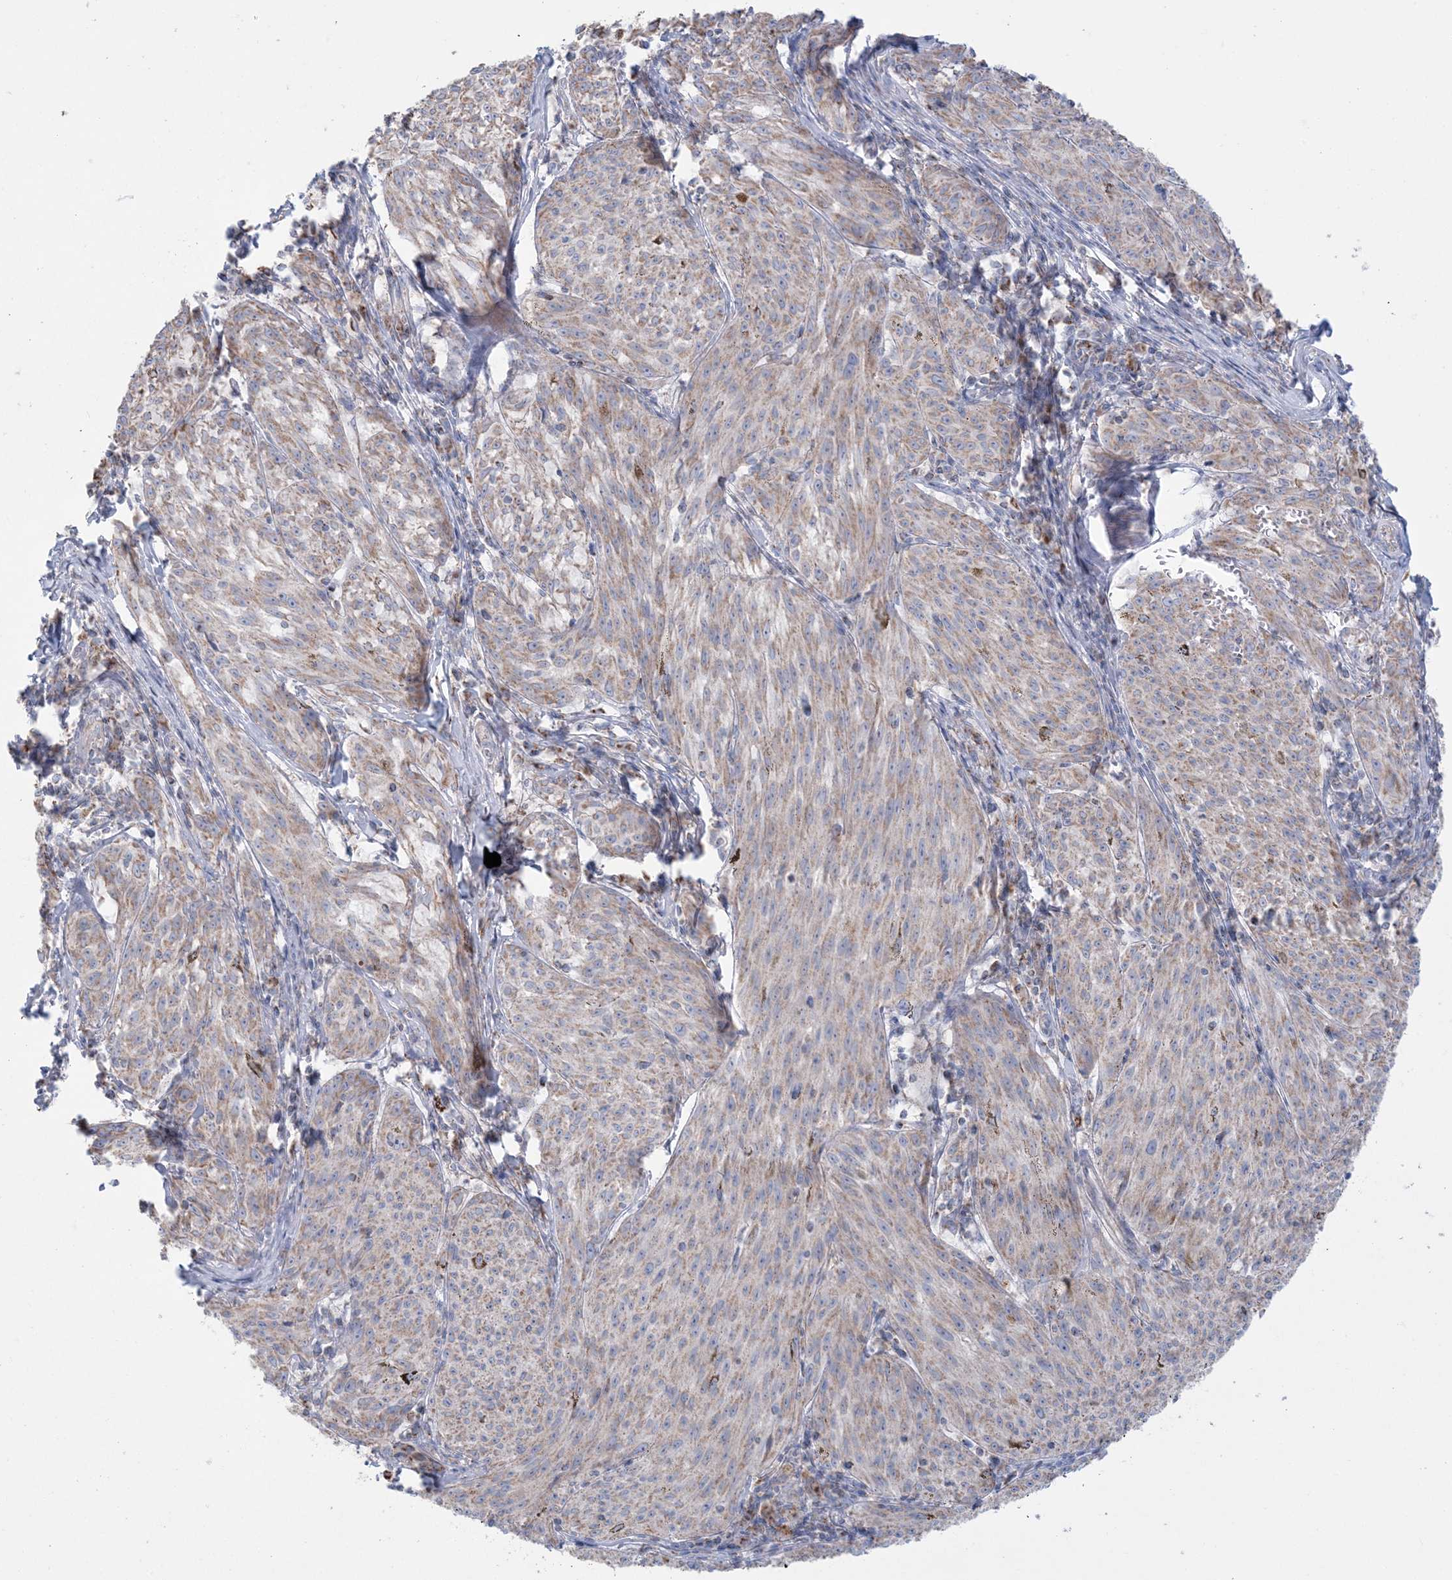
{"staining": {"intensity": "moderate", "quantity": "25%-75%", "location": "cytoplasmic/membranous"}, "tissue": "melanoma", "cell_type": "Tumor cells", "image_type": "cancer", "snomed": [{"axis": "morphology", "description": "Malignant melanoma, NOS"}, {"axis": "topography", "description": "Skin"}], "caption": "The photomicrograph displays immunohistochemical staining of malignant melanoma. There is moderate cytoplasmic/membranous expression is identified in approximately 25%-75% of tumor cells.", "gene": "KCTD6", "patient": {"sex": "female", "age": 72}}